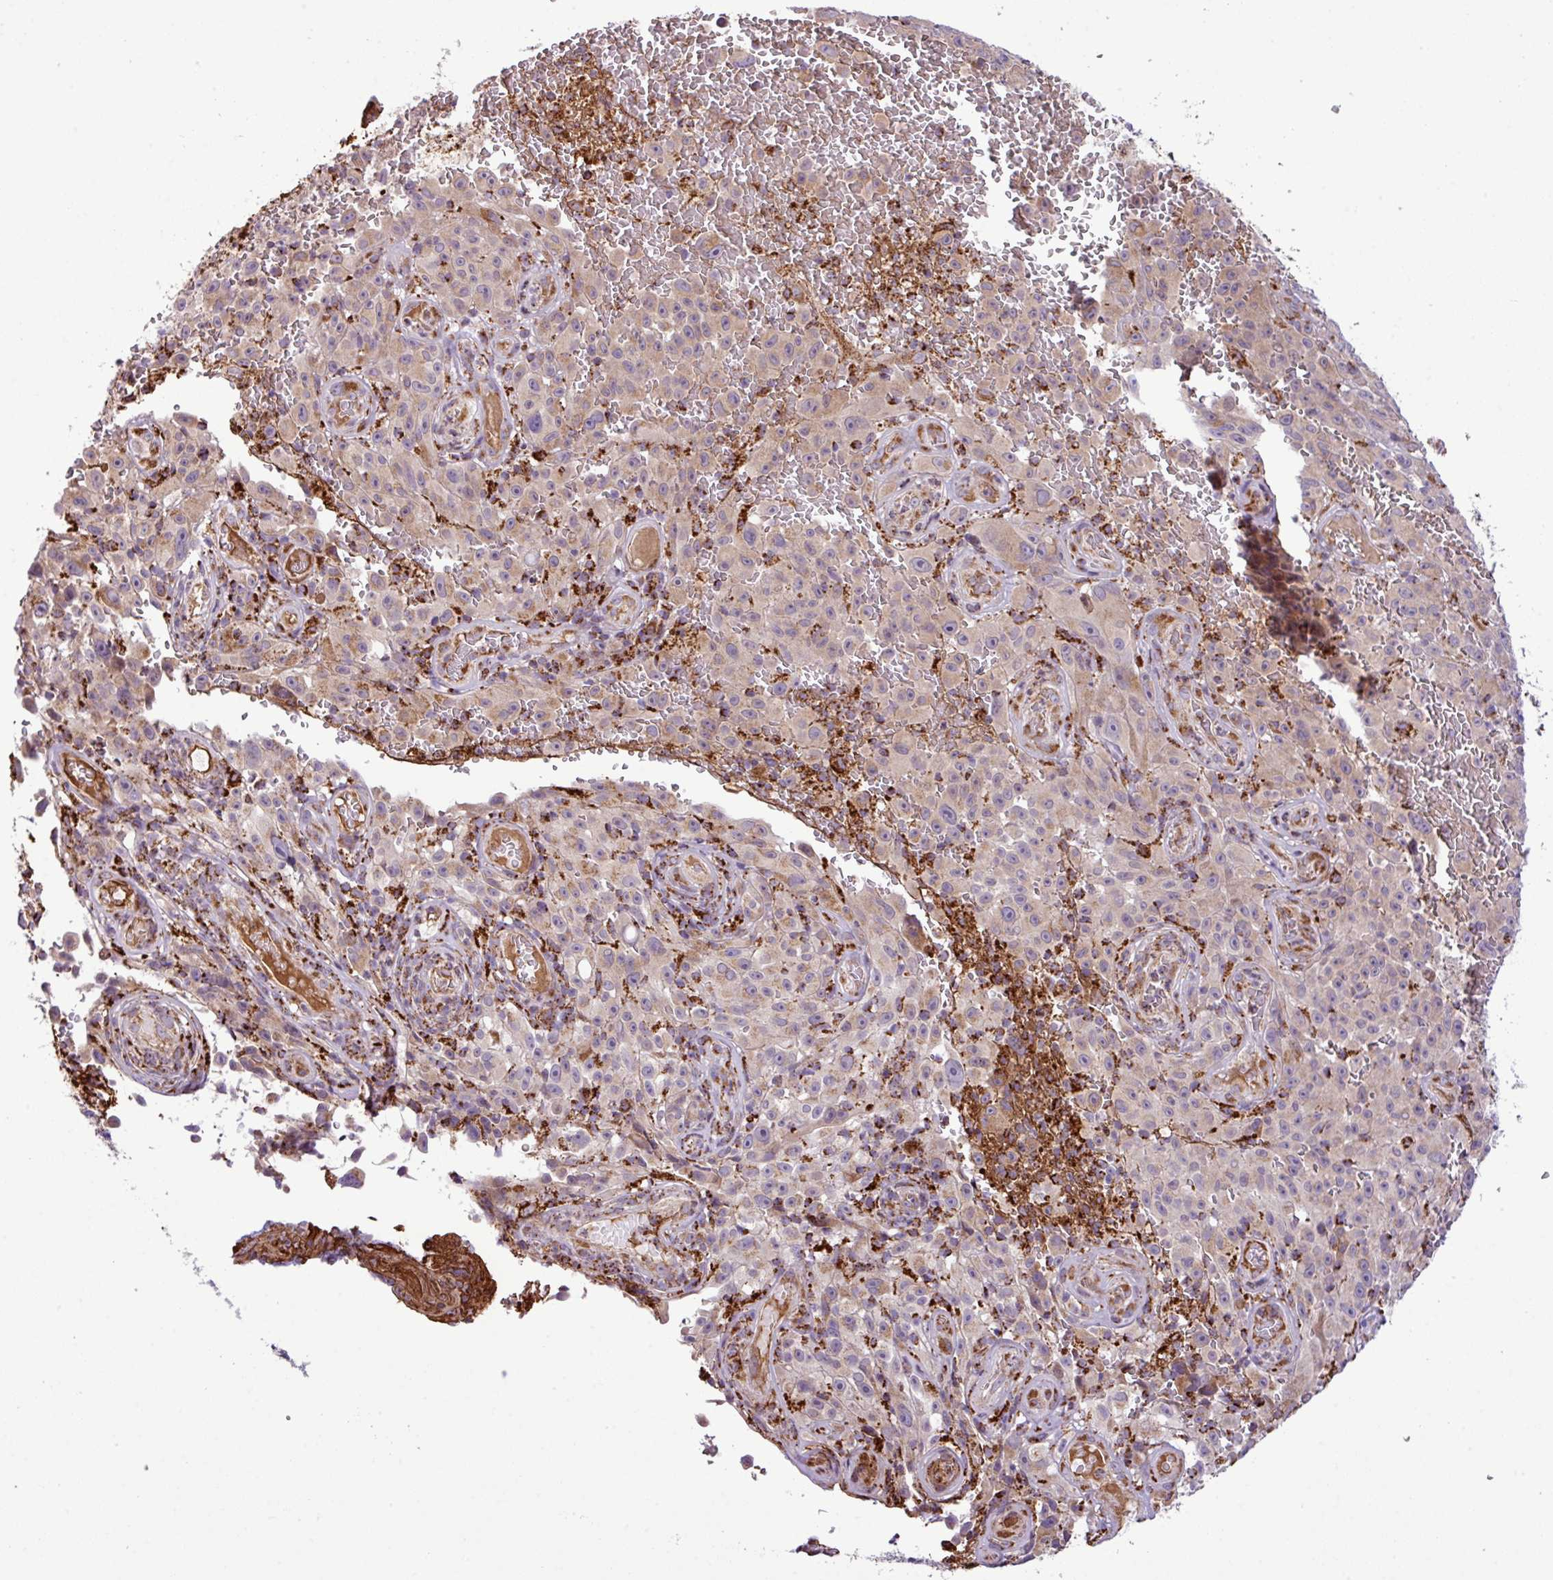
{"staining": {"intensity": "weak", "quantity": ">75%", "location": "cytoplasmic/membranous"}, "tissue": "melanoma", "cell_type": "Tumor cells", "image_type": "cancer", "snomed": [{"axis": "morphology", "description": "Malignant melanoma, NOS"}, {"axis": "topography", "description": "Skin"}], "caption": "IHC of malignant melanoma exhibits low levels of weak cytoplasmic/membranous staining in approximately >75% of tumor cells. (DAB (3,3'-diaminobenzidine) IHC, brown staining for protein, blue staining for nuclei).", "gene": "ZNF569", "patient": {"sex": "female", "age": 82}}